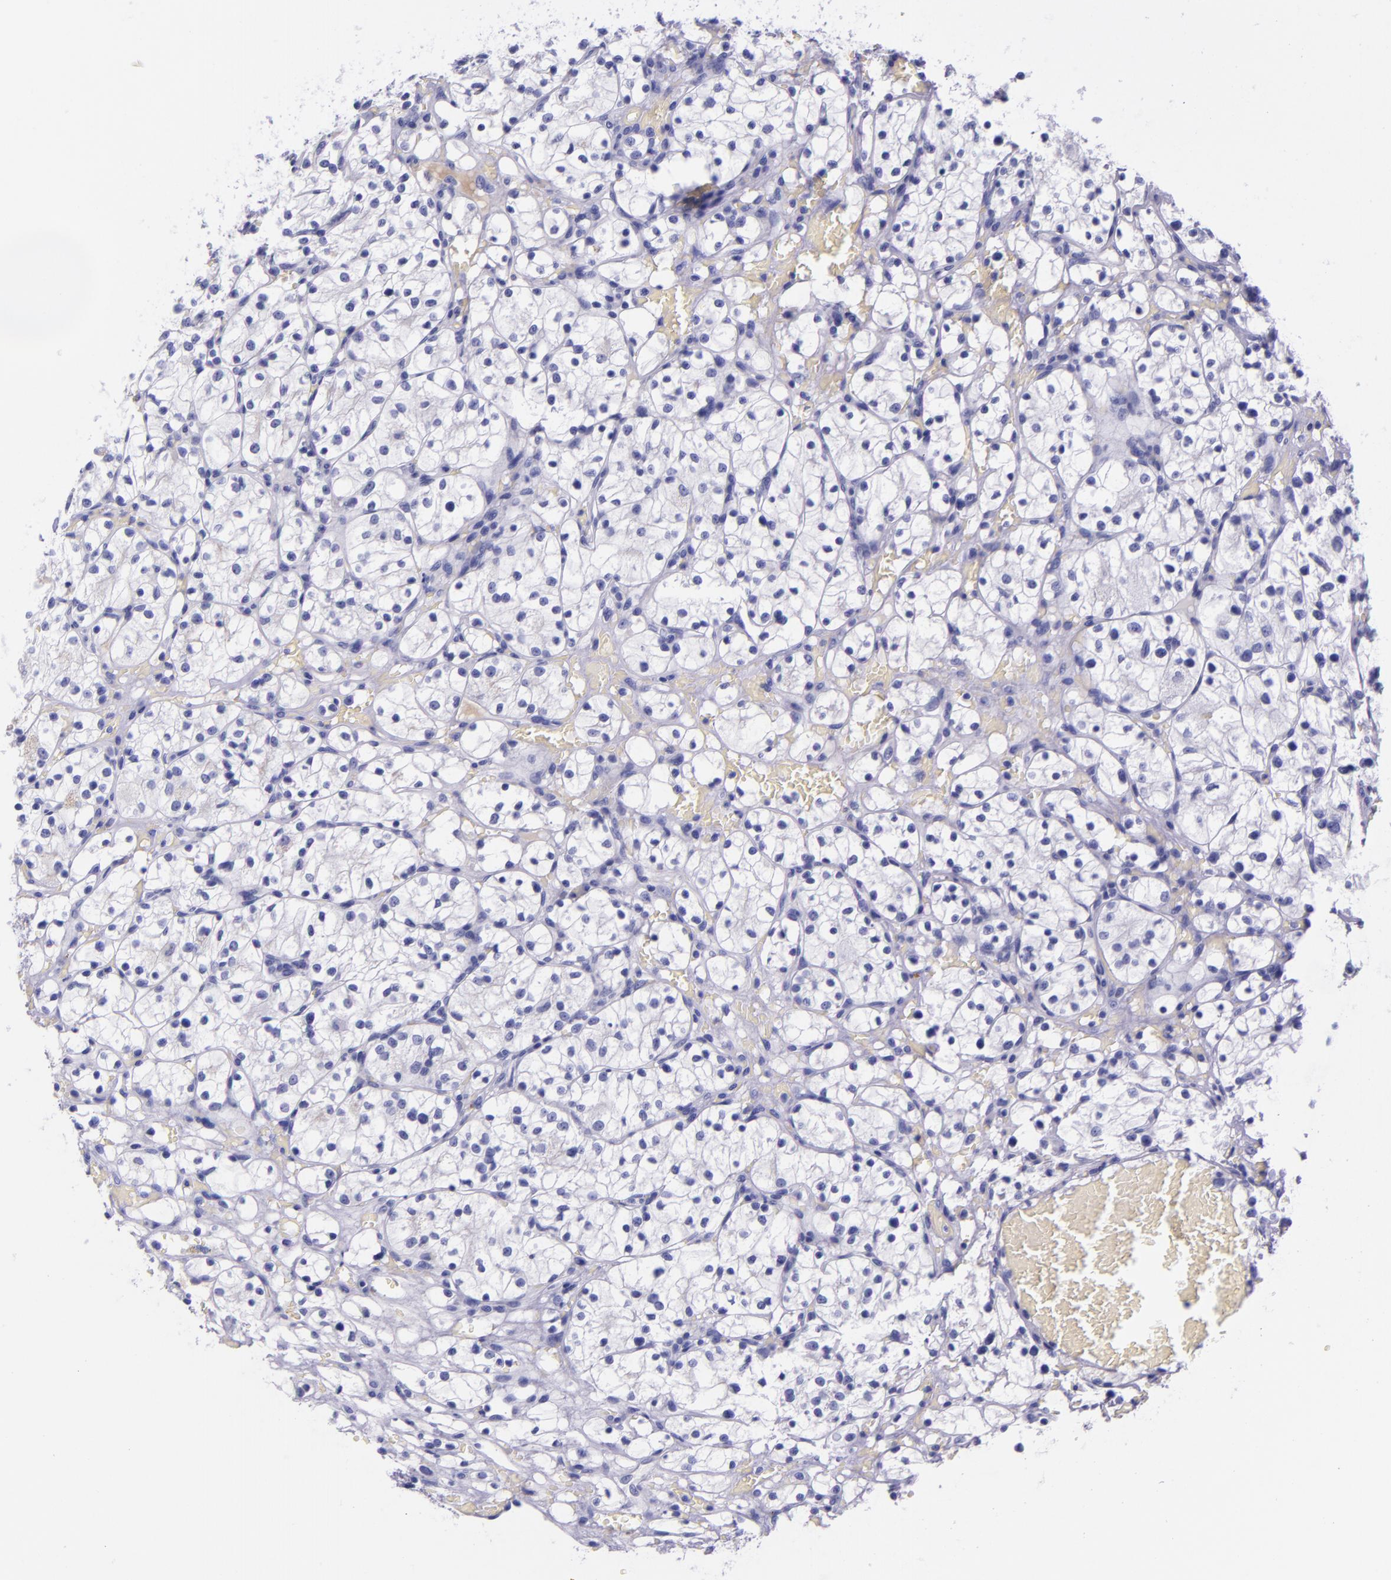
{"staining": {"intensity": "negative", "quantity": "none", "location": "none"}, "tissue": "renal cancer", "cell_type": "Tumor cells", "image_type": "cancer", "snomed": [{"axis": "morphology", "description": "Adenocarcinoma, NOS"}, {"axis": "topography", "description": "Kidney"}], "caption": "Tumor cells are negative for protein expression in human adenocarcinoma (renal).", "gene": "KNG1", "patient": {"sex": "female", "age": 60}}